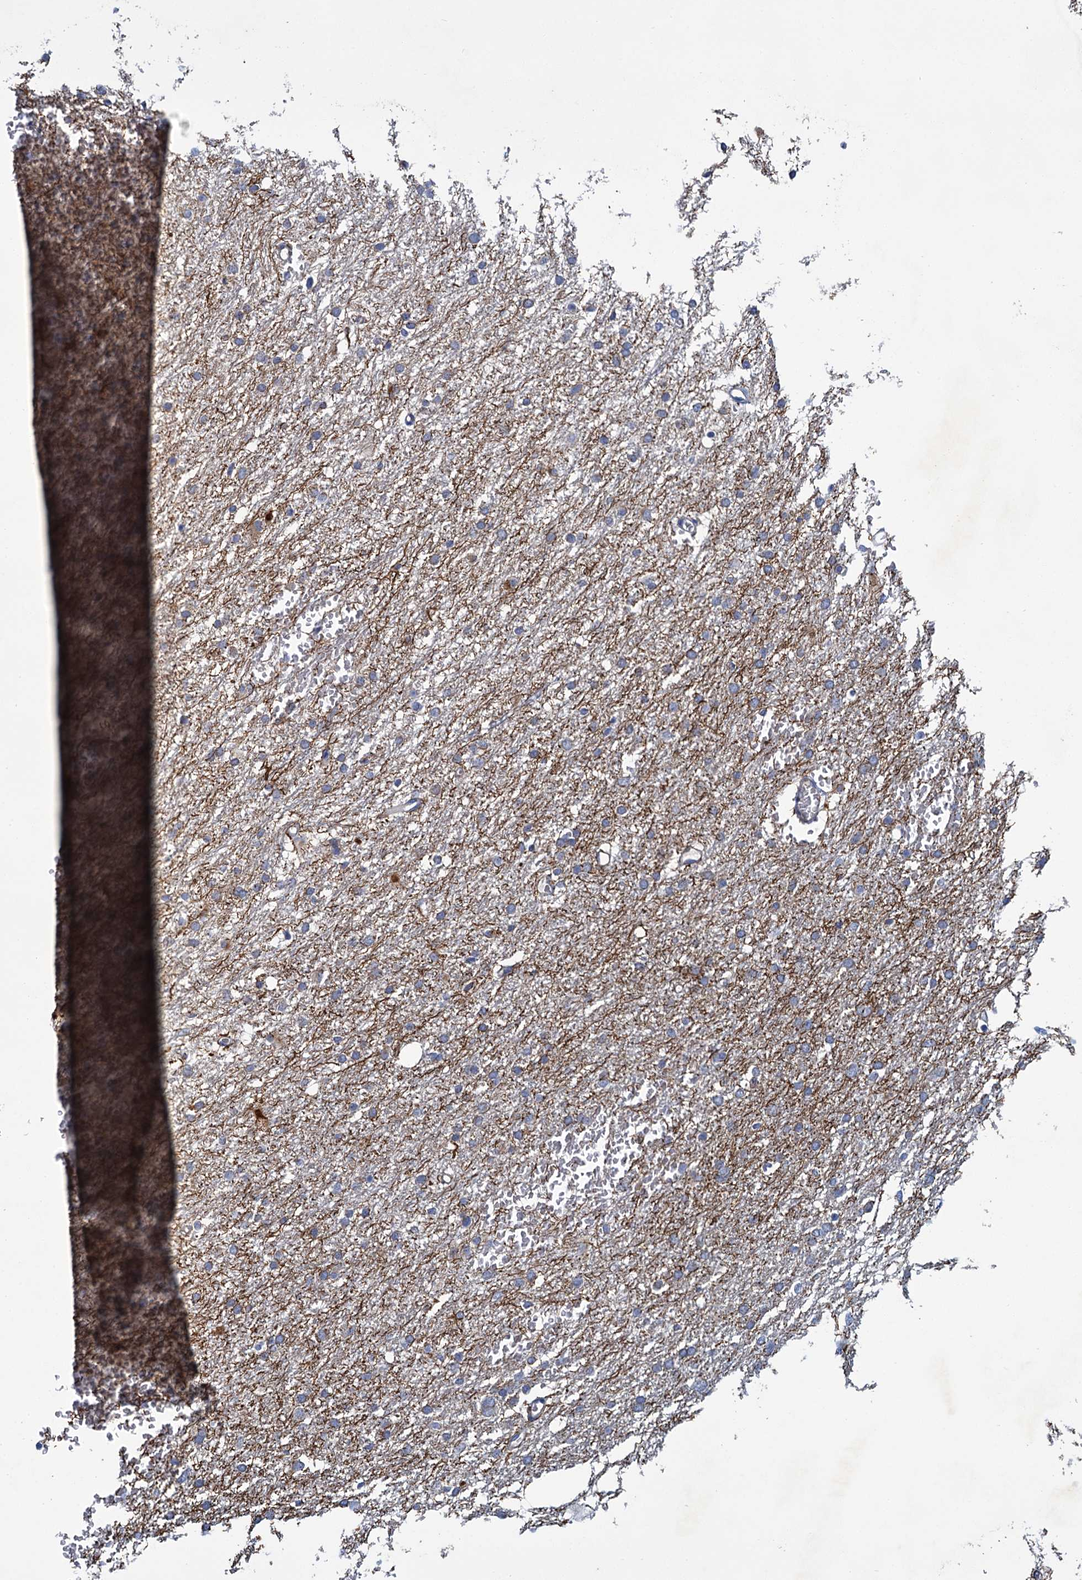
{"staining": {"intensity": "negative", "quantity": "none", "location": "none"}, "tissue": "glioma", "cell_type": "Tumor cells", "image_type": "cancer", "snomed": [{"axis": "morphology", "description": "Glioma, malignant, High grade"}, {"axis": "topography", "description": "Cerebral cortex"}], "caption": "An image of glioma stained for a protein reveals no brown staining in tumor cells. The staining was performed using DAB to visualize the protein expression in brown, while the nuclei were stained in blue with hematoxylin (Magnification: 20x).", "gene": "CEP295", "patient": {"sex": "female", "age": 36}}